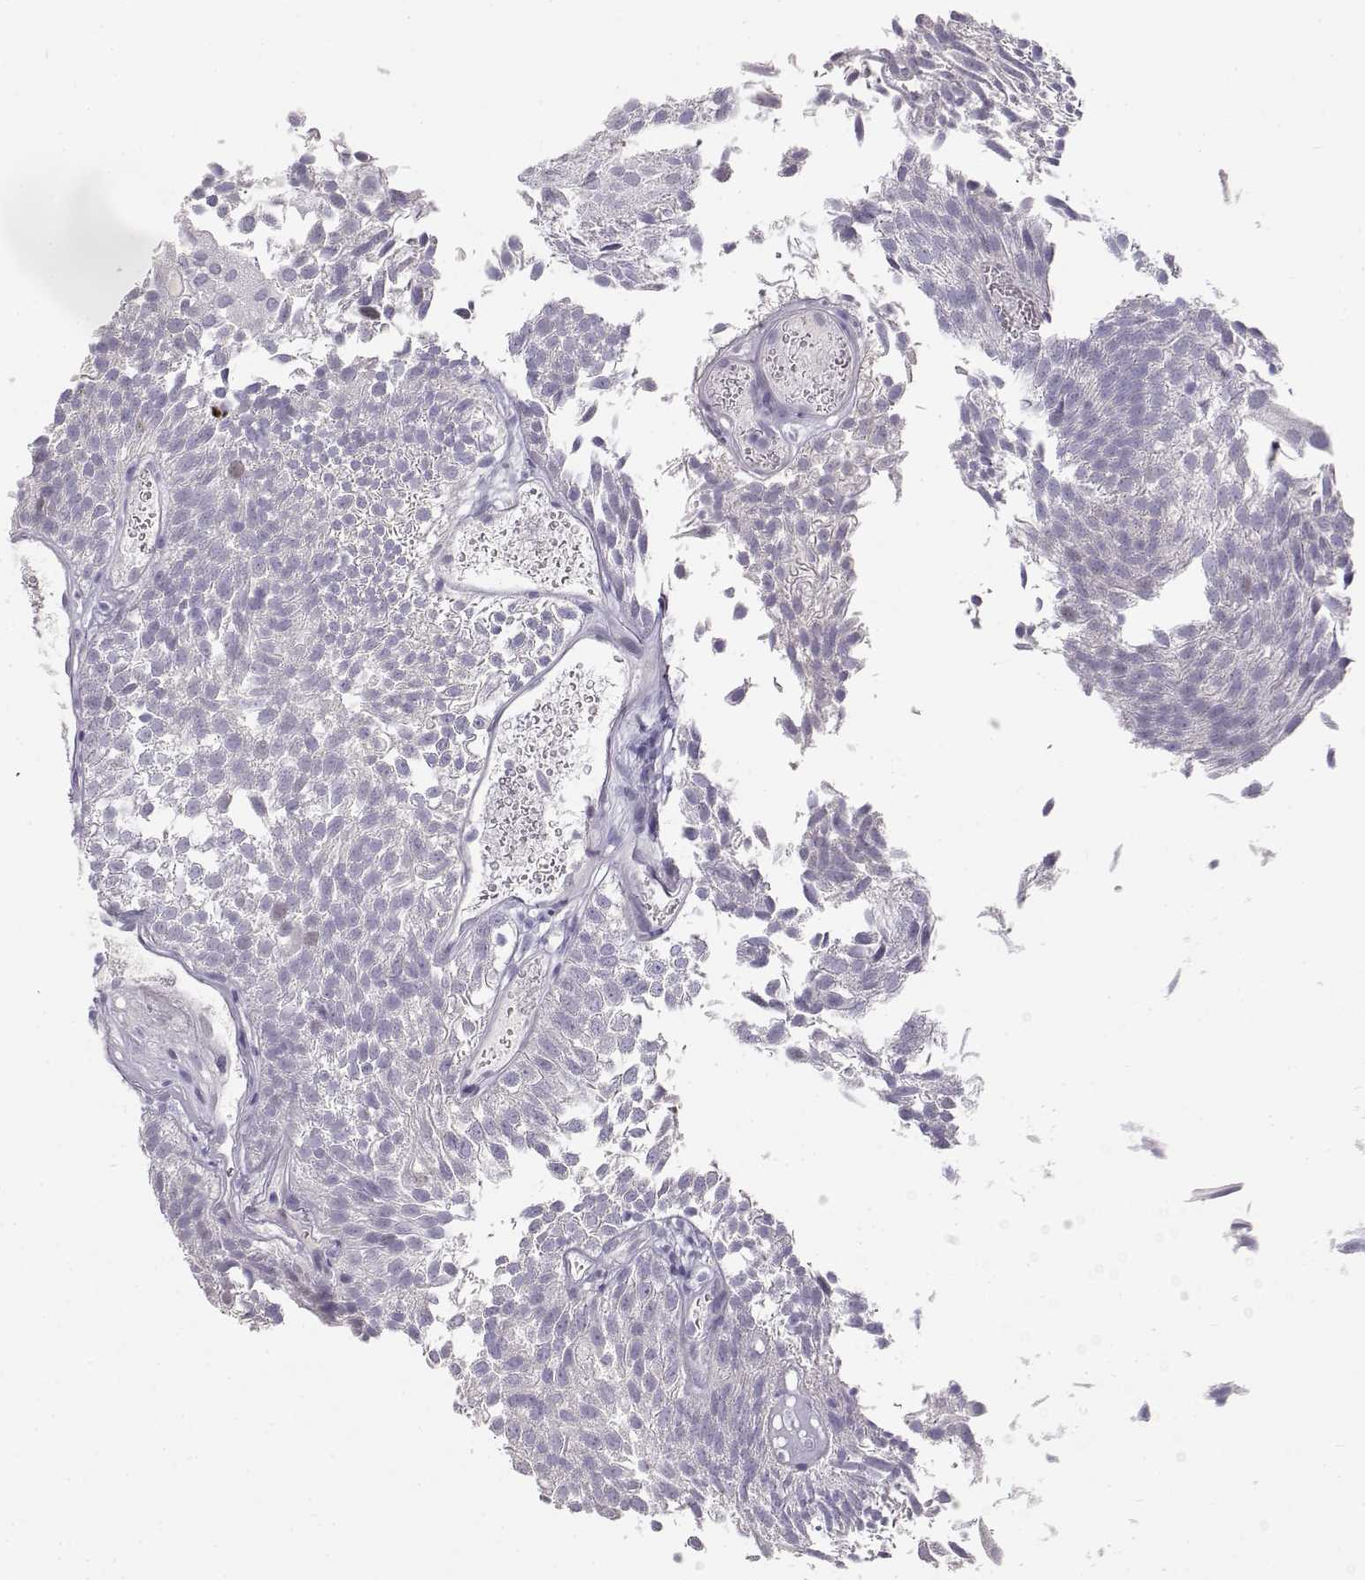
{"staining": {"intensity": "negative", "quantity": "none", "location": "none"}, "tissue": "urothelial cancer", "cell_type": "Tumor cells", "image_type": "cancer", "snomed": [{"axis": "morphology", "description": "Urothelial carcinoma, Low grade"}, {"axis": "topography", "description": "Urinary bladder"}], "caption": "Protein analysis of urothelial cancer demonstrates no significant expression in tumor cells. The staining was performed using DAB (3,3'-diaminobenzidine) to visualize the protein expression in brown, while the nuclei were stained in blue with hematoxylin (Magnification: 20x).", "gene": "OPN5", "patient": {"sex": "male", "age": 52}}